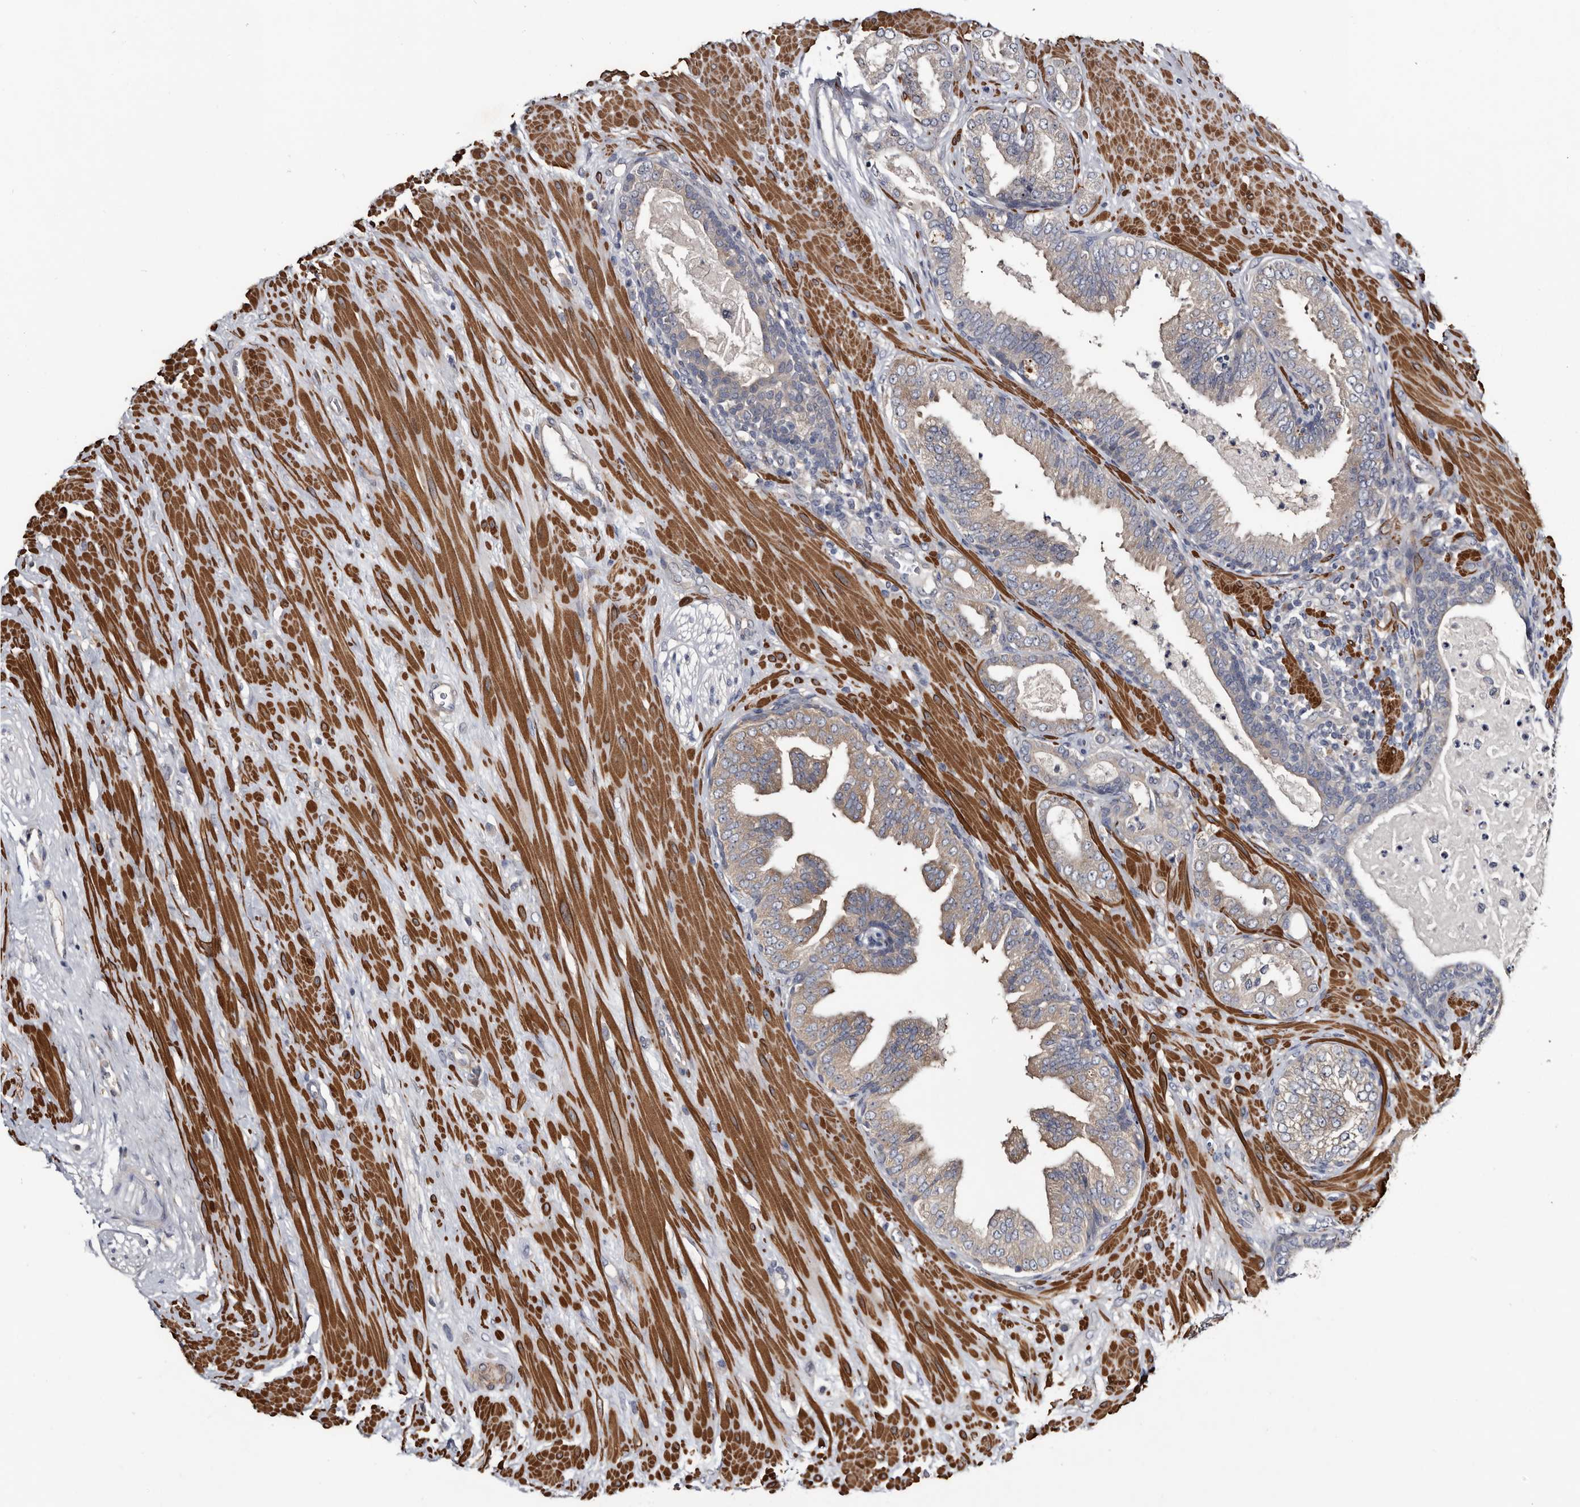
{"staining": {"intensity": "negative", "quantity": "none", "location": "none"}, "tissue": "prostate cancer", "cell_type": "Tumor cells", "image_type": "cancer", "snomed": [{"axis": "morphology", "description": "Adenocarcinoma, Low grade"}, {"axis": "topography", "description": "Prostate"}], "caption": "Immunohistochemistry image of neoplastic tissue: human prostate low-grade adenocarcinoma stained with DAB exhibits no significant protein positivity in tumor cells.", "gene": "IARS1", "patient": {"sex": "male", "age": 63}}